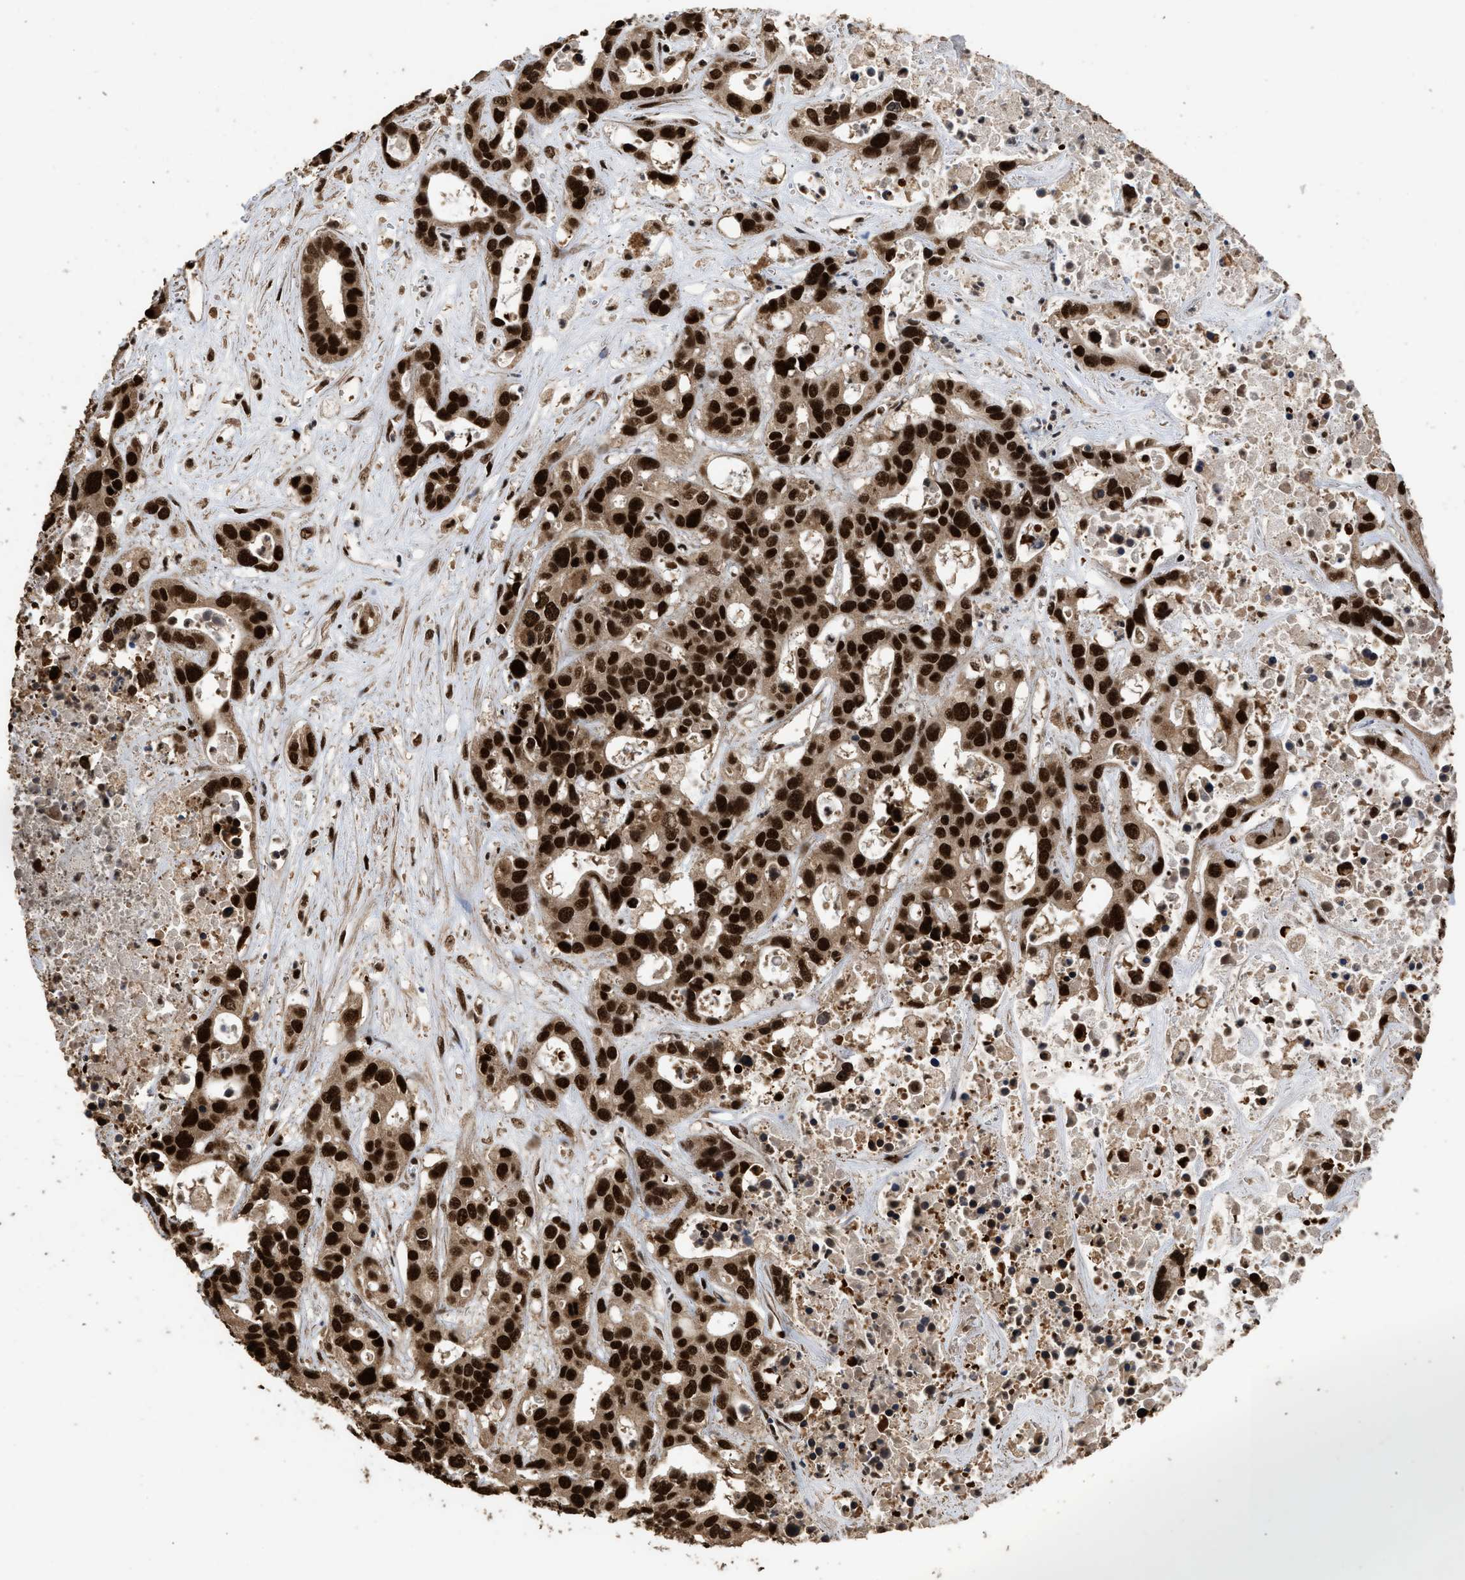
{"staining": {"intensity": "strong", "quantity": ">75%", "location": "cytoplasmic/membranous,nuclear"}, "tissue": "liver cancer", "cell_type": "Tumor cells", "image_type": "cancer", "snomed": [{"axis": "morphology", "description": "Cholangiocarcinoma"}, {"axis": "topography", "description": "Liver"}], "caption": "Liver cholangiocarcinoma stained with a brown dye displays strong cytoplasmic/membranous and nuclear positive staining in approximately >75% of tumor cells.", "gene": "PPP4R3B", "patient": {"sex": "female", "age": 65}}